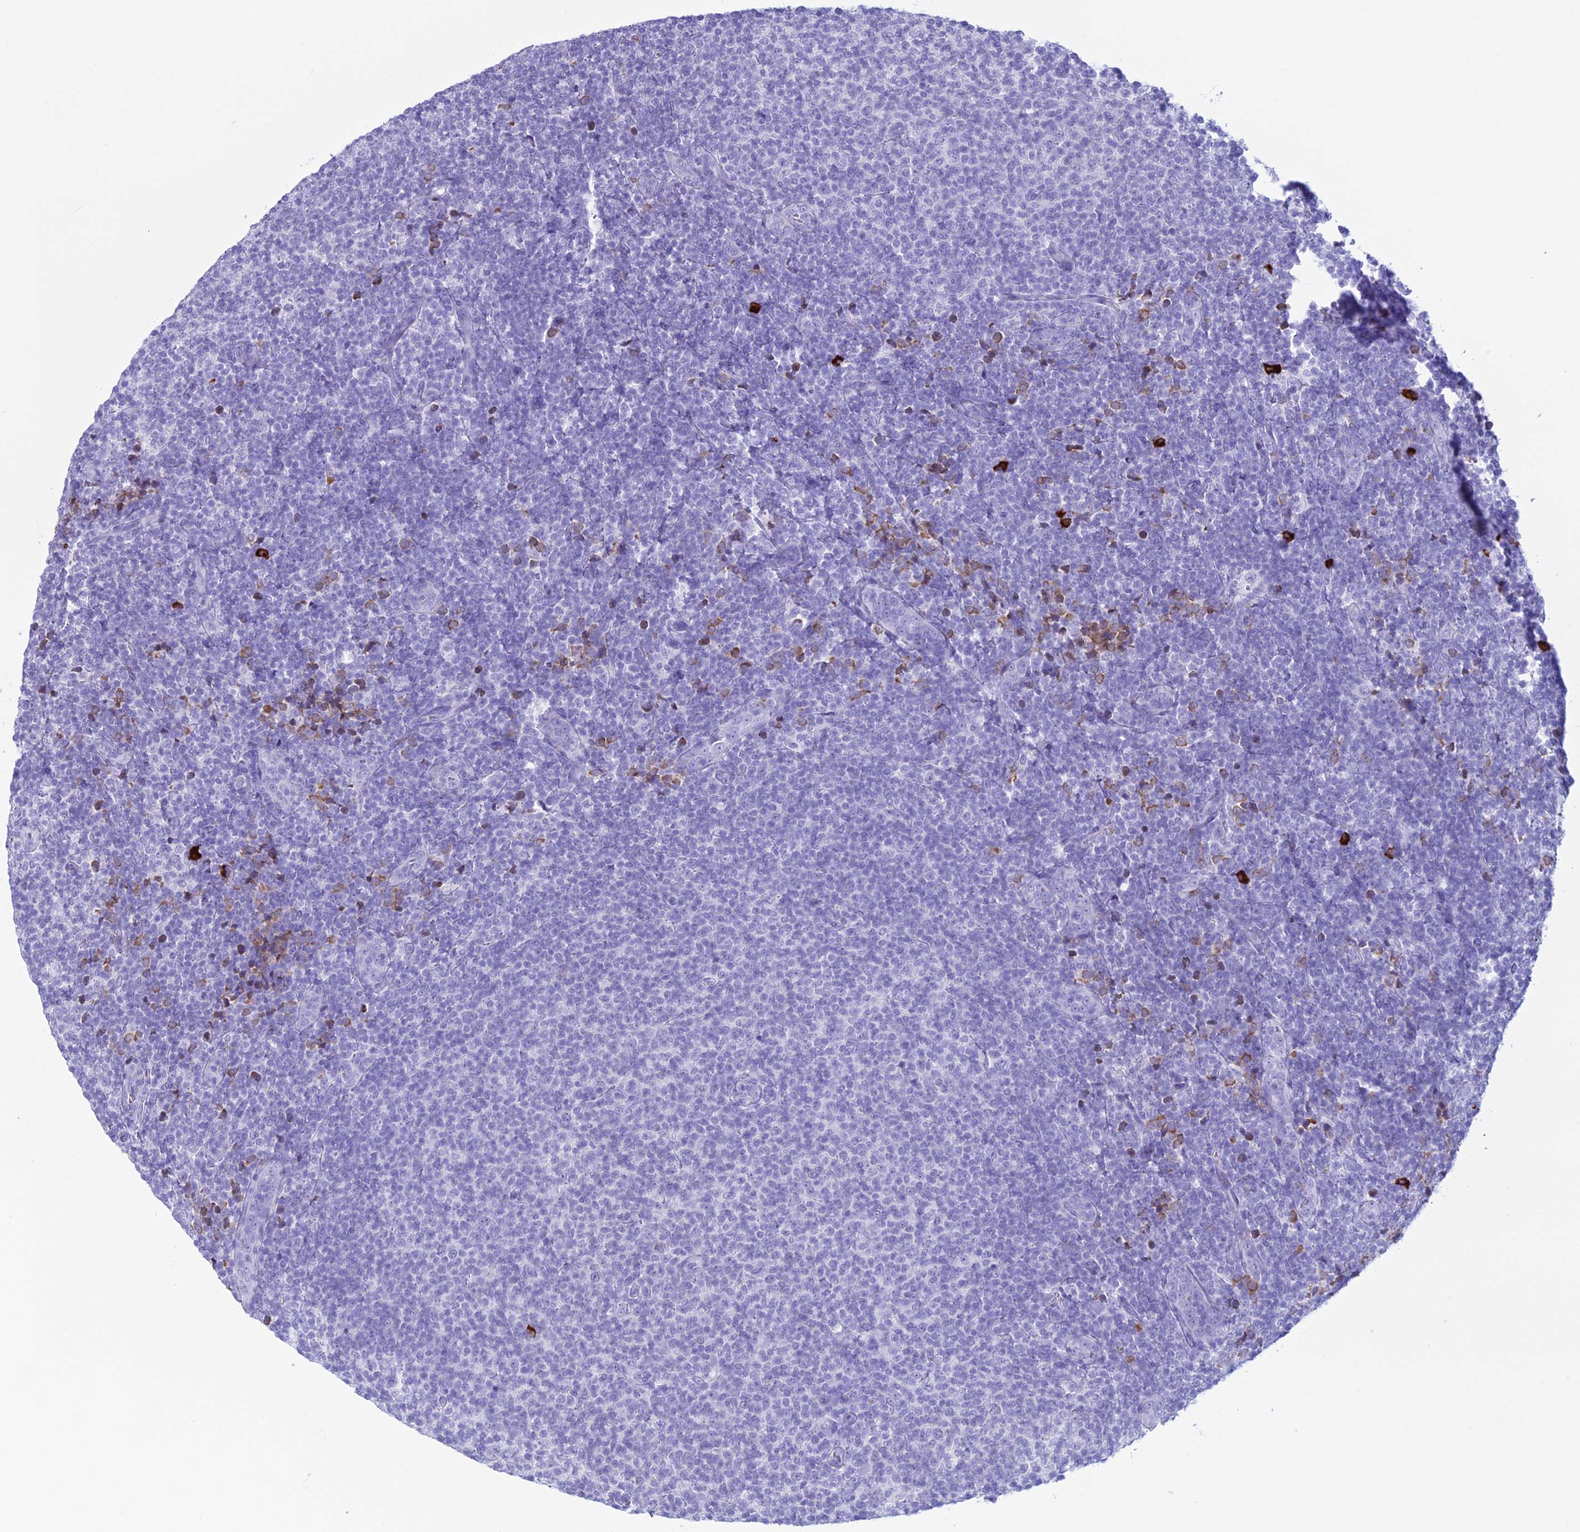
{"staining": {"intensity": "negative", "quantity": "none", "location": "none"}, "tissue": "lymphoma", "cell_type": "Tumor cells", "image_type": "cancer", "snomed": [{"axis": "morphology", "description": "Malignant lymphoma, non-Hodgkin's type, Low grade"}, {"axis": "topography", "description": "Lymph node"}], "caption": "There is no significant positivity in tumor cells of malignant lymphoma, non-Hodgkin's type (low-grade).", "gene": "MZB1", "patient": {"sex": "male", "age": 66}}